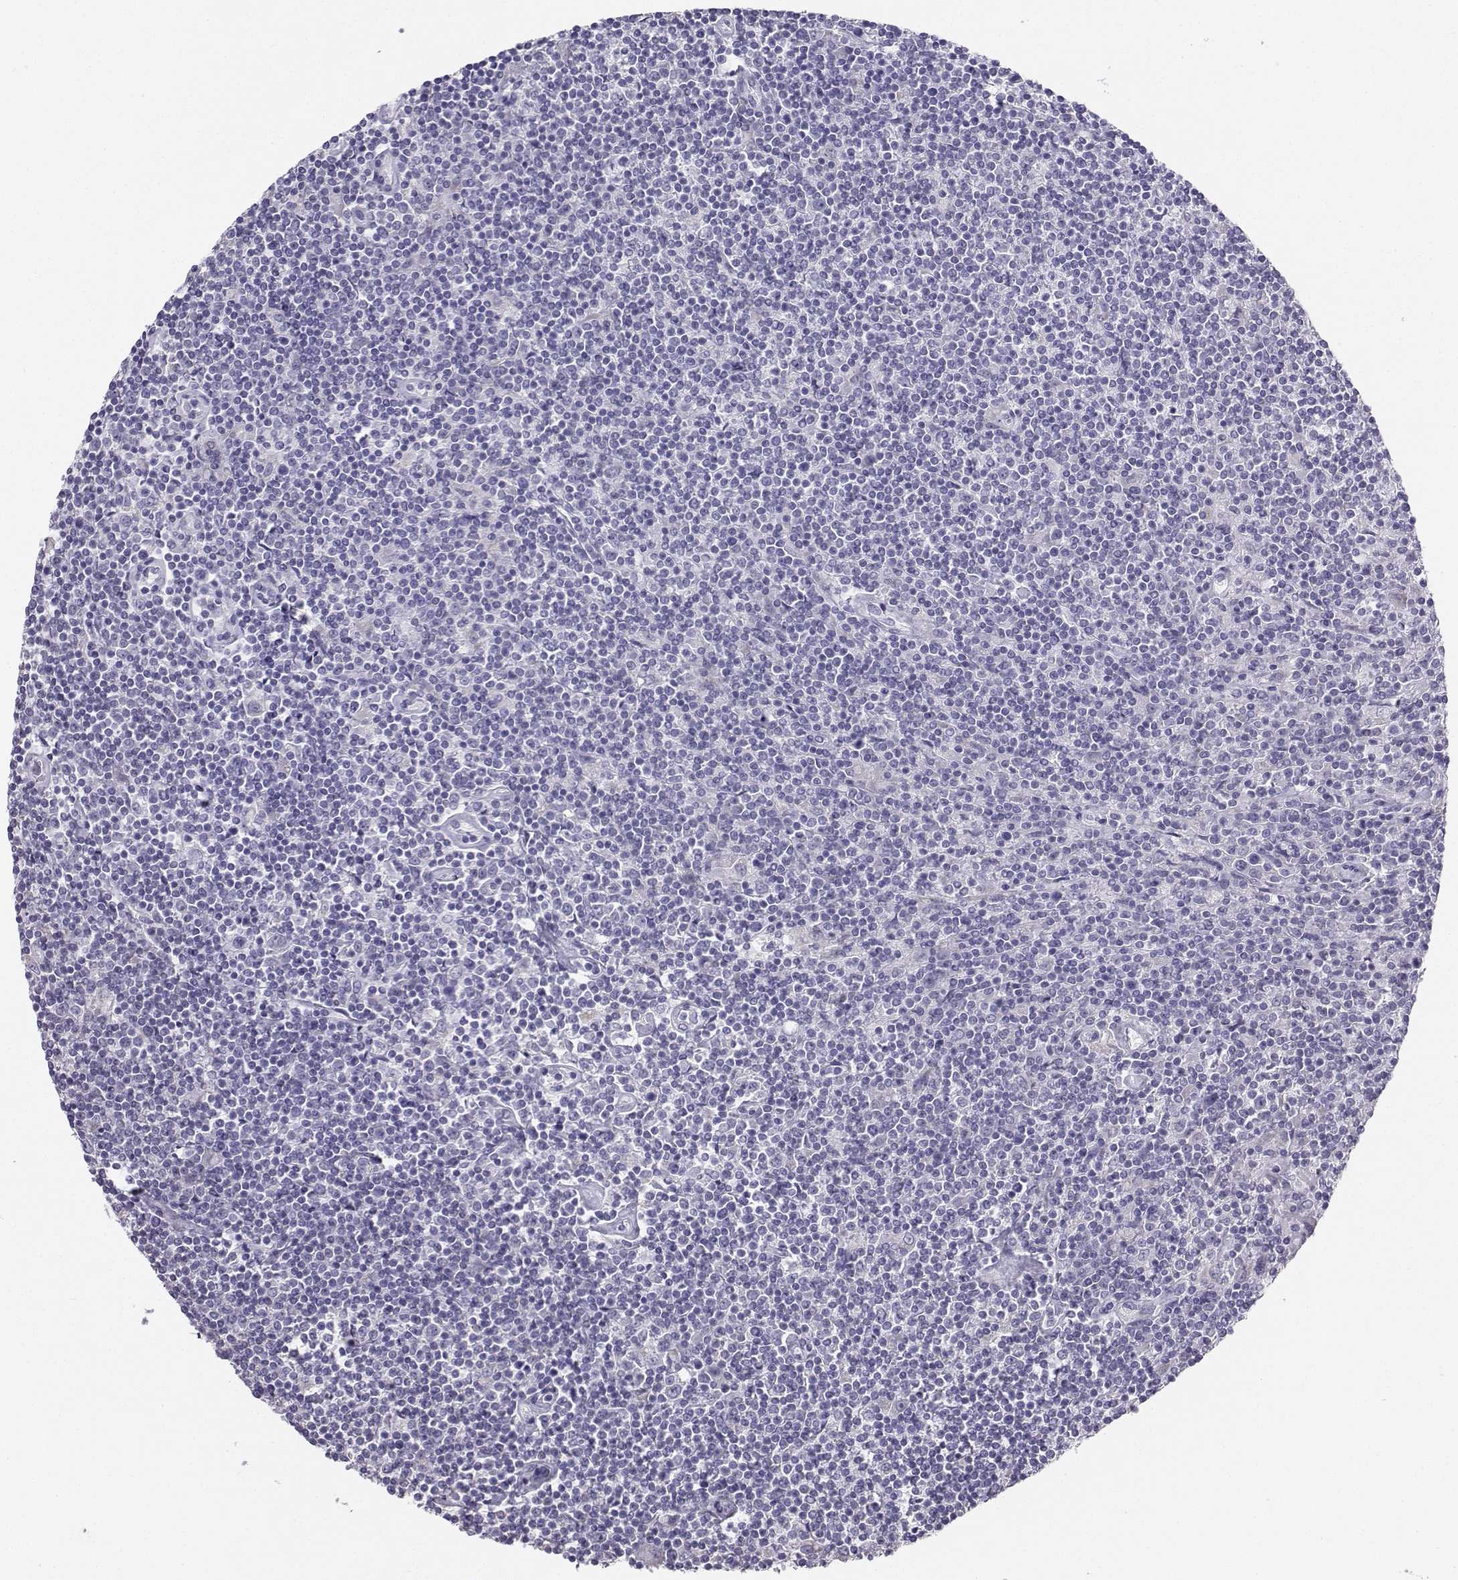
{"staining": {"intensity": "negative", "quantity": "none", "location": "none"}, "tissue": "lymphoma", "cell_type": "Tumor cells", "image_type": "cancer", "snomed": [{"axis": "morphology", "description": "Hodgkin's disease, NOS"}, {"axis": "topography", "description": "Lymph node"}], "caption": "Protein analysis of Hodgkin's disease reveals no significant staining in tumor cells.", "gene": "AVP", "patient": {"sex": "male", "age": 40}}